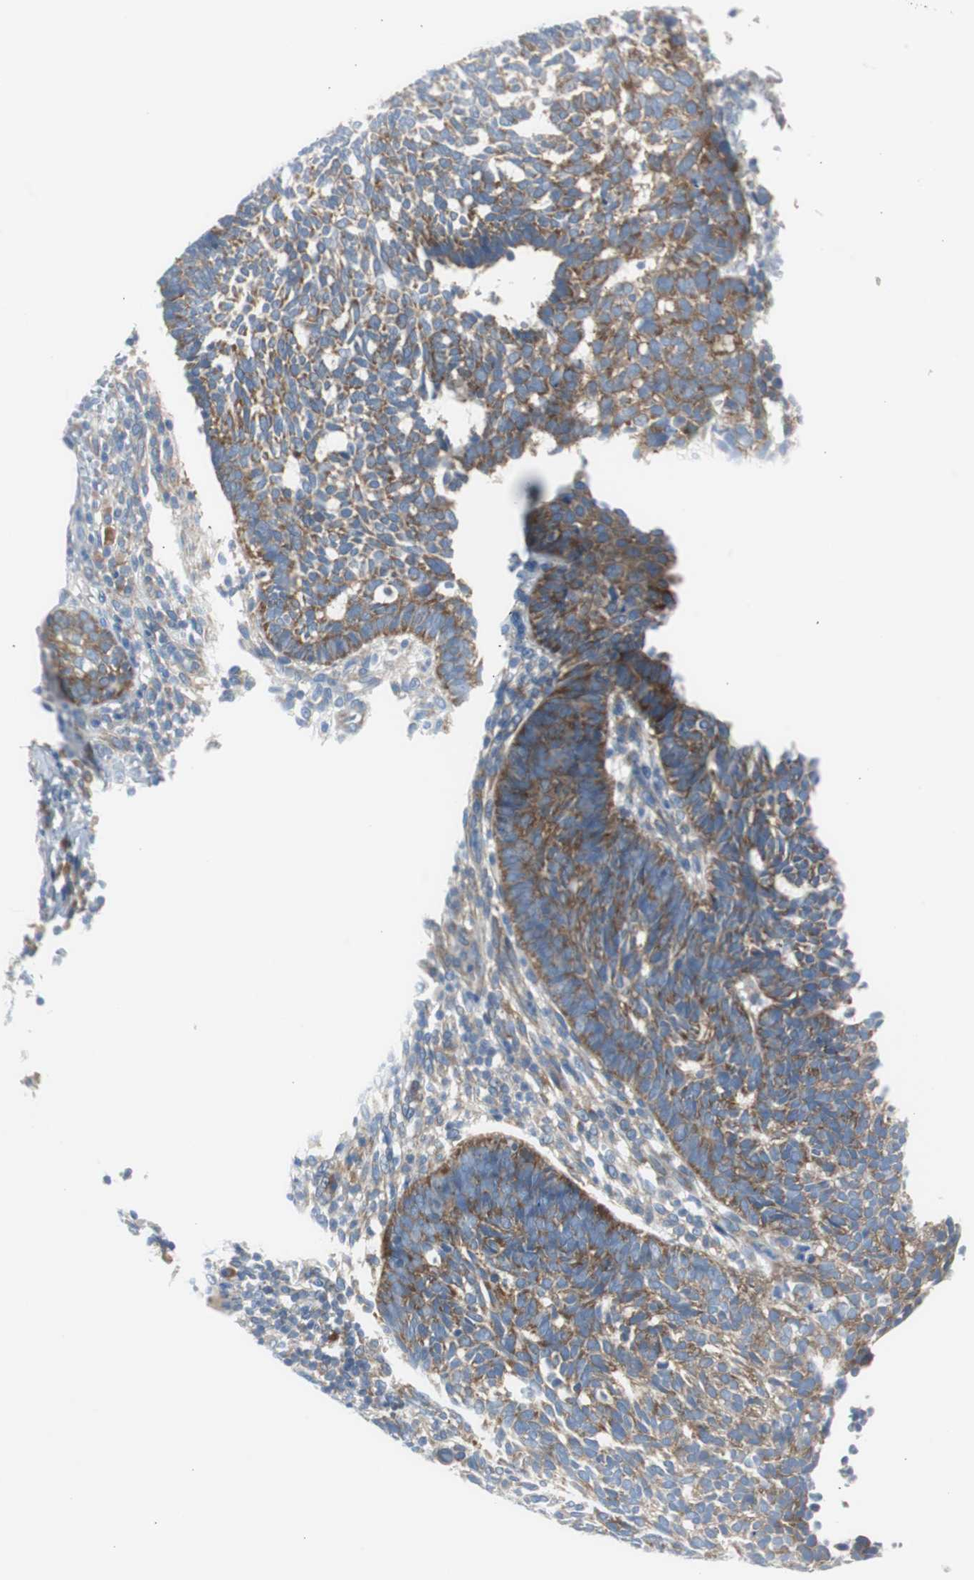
{"staining": {"intensity": "moderate", "quantity": ">75%", "location": "cytoplasmic/membranous"}, "tissue": "skin cancer", "cell_type": "Tumor cells", "image_type": "cancer", "snomed": [{"axis": "morphology", "description": "Normal tissue, NOS"}, {"axis": "morphology", "description": "Basal cell carcinoma"}, {"axis": "topography", "description": "Skin"}], "caption": "High-power microscopy captured an immunohistochemistry (IHC) histopathology image of basal cell carcinoma (skin), revealing moderate cytoplasmic/membranous expression in approximately >75% of tumor cells.", "gene": "RPS12", "patient": {"sex": "male", "age": 87}}